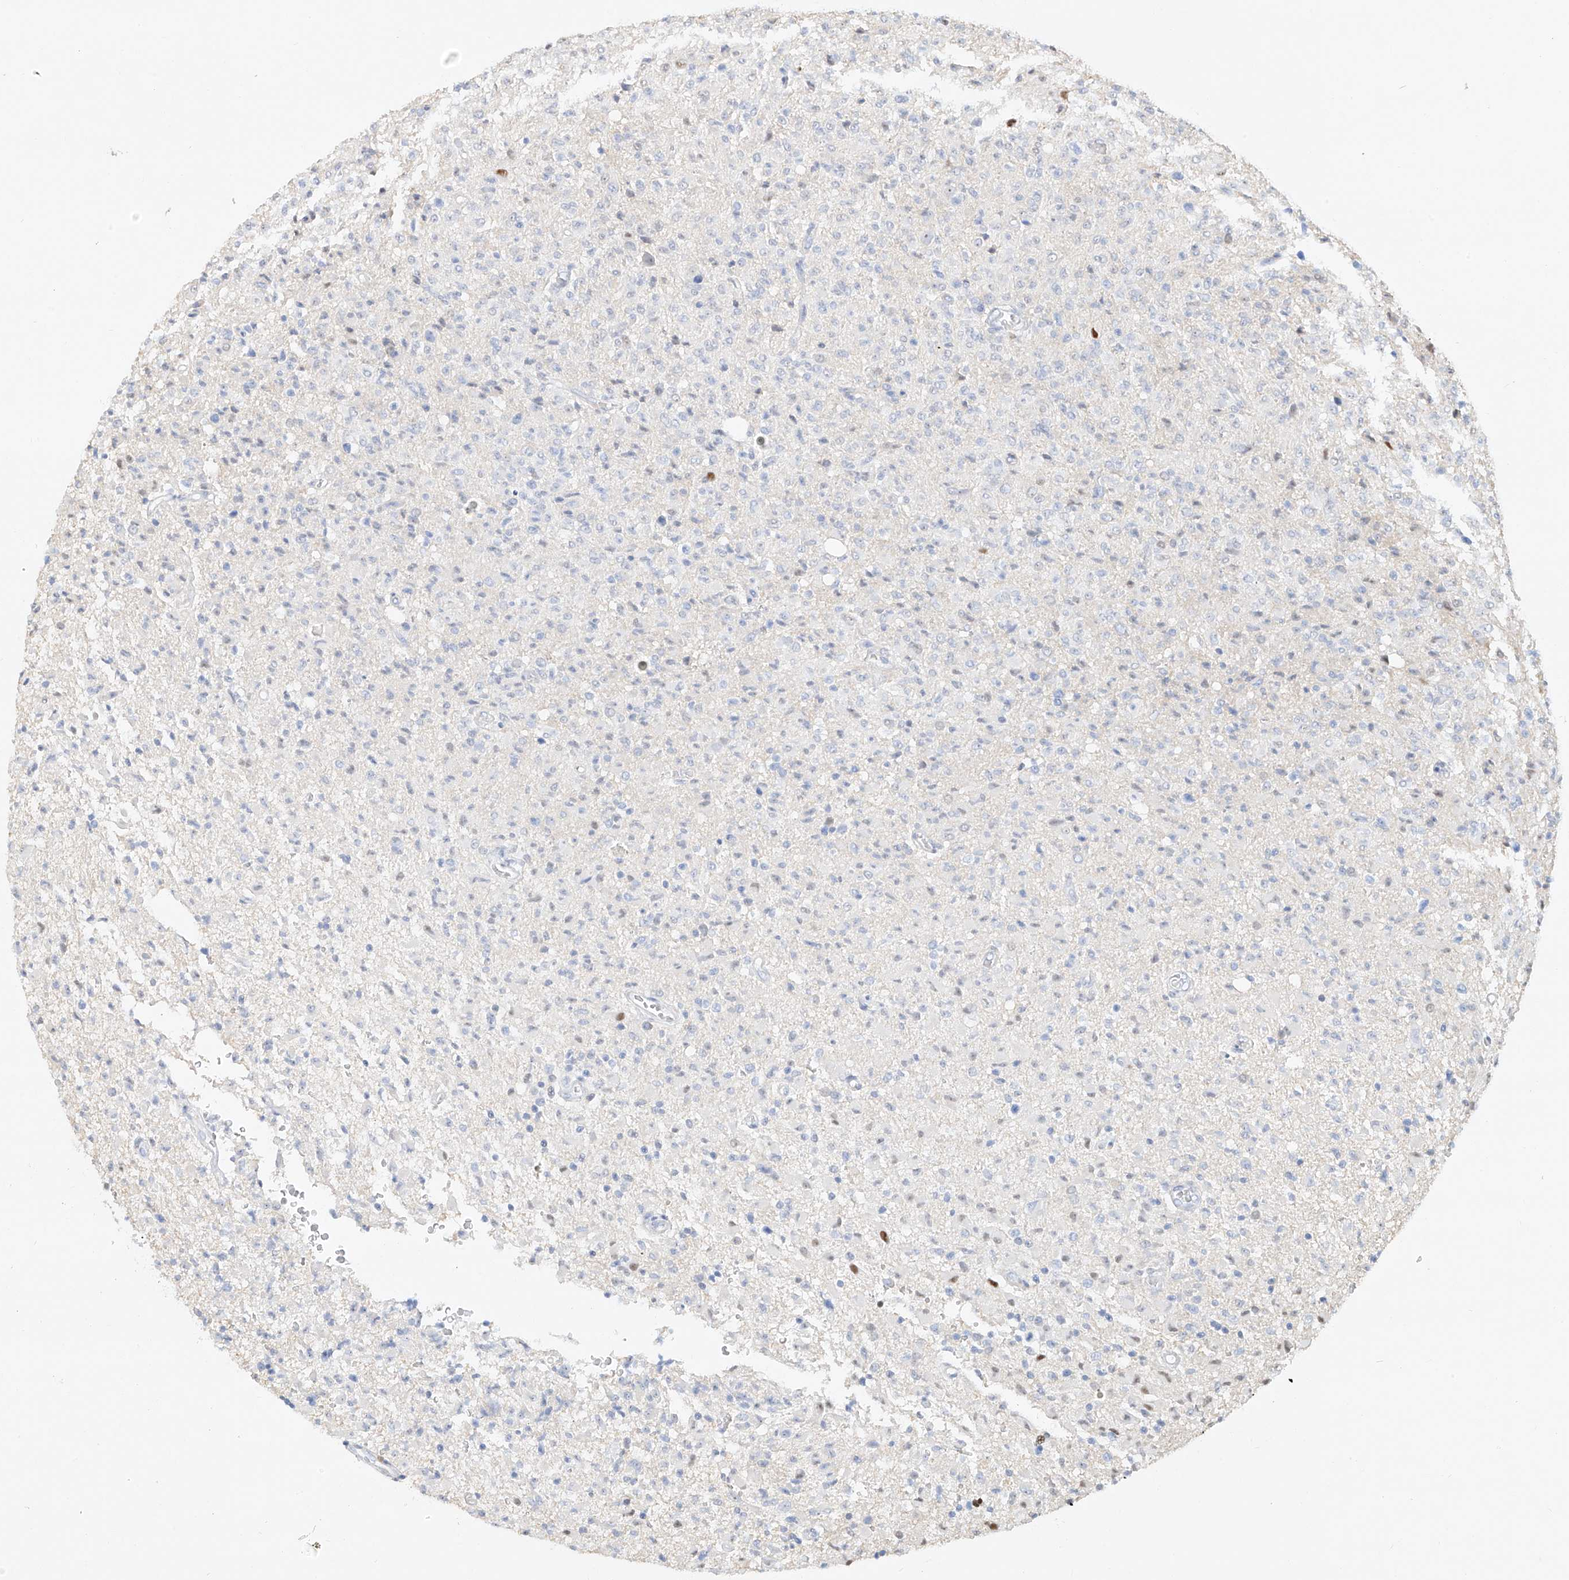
{"staining": {"intensity": "negative", "quantity": "none", "location": "none"}, "tissue": "glioma", "cell_type": "Tumor cells", "image_type": "cancer", "snomed": [{"axis": "morphology", "description": "Glioma, malignant, High grade"}, {"axis": "topography", "description": "Brain"}], "caption": "This is a photomicrograph of immunohistochemistry staining of malignant glioma (high-grade), which shows no expression in tumor cells.", "gene": "SNU13", "patient": {"sex": "female", "age": 57}}